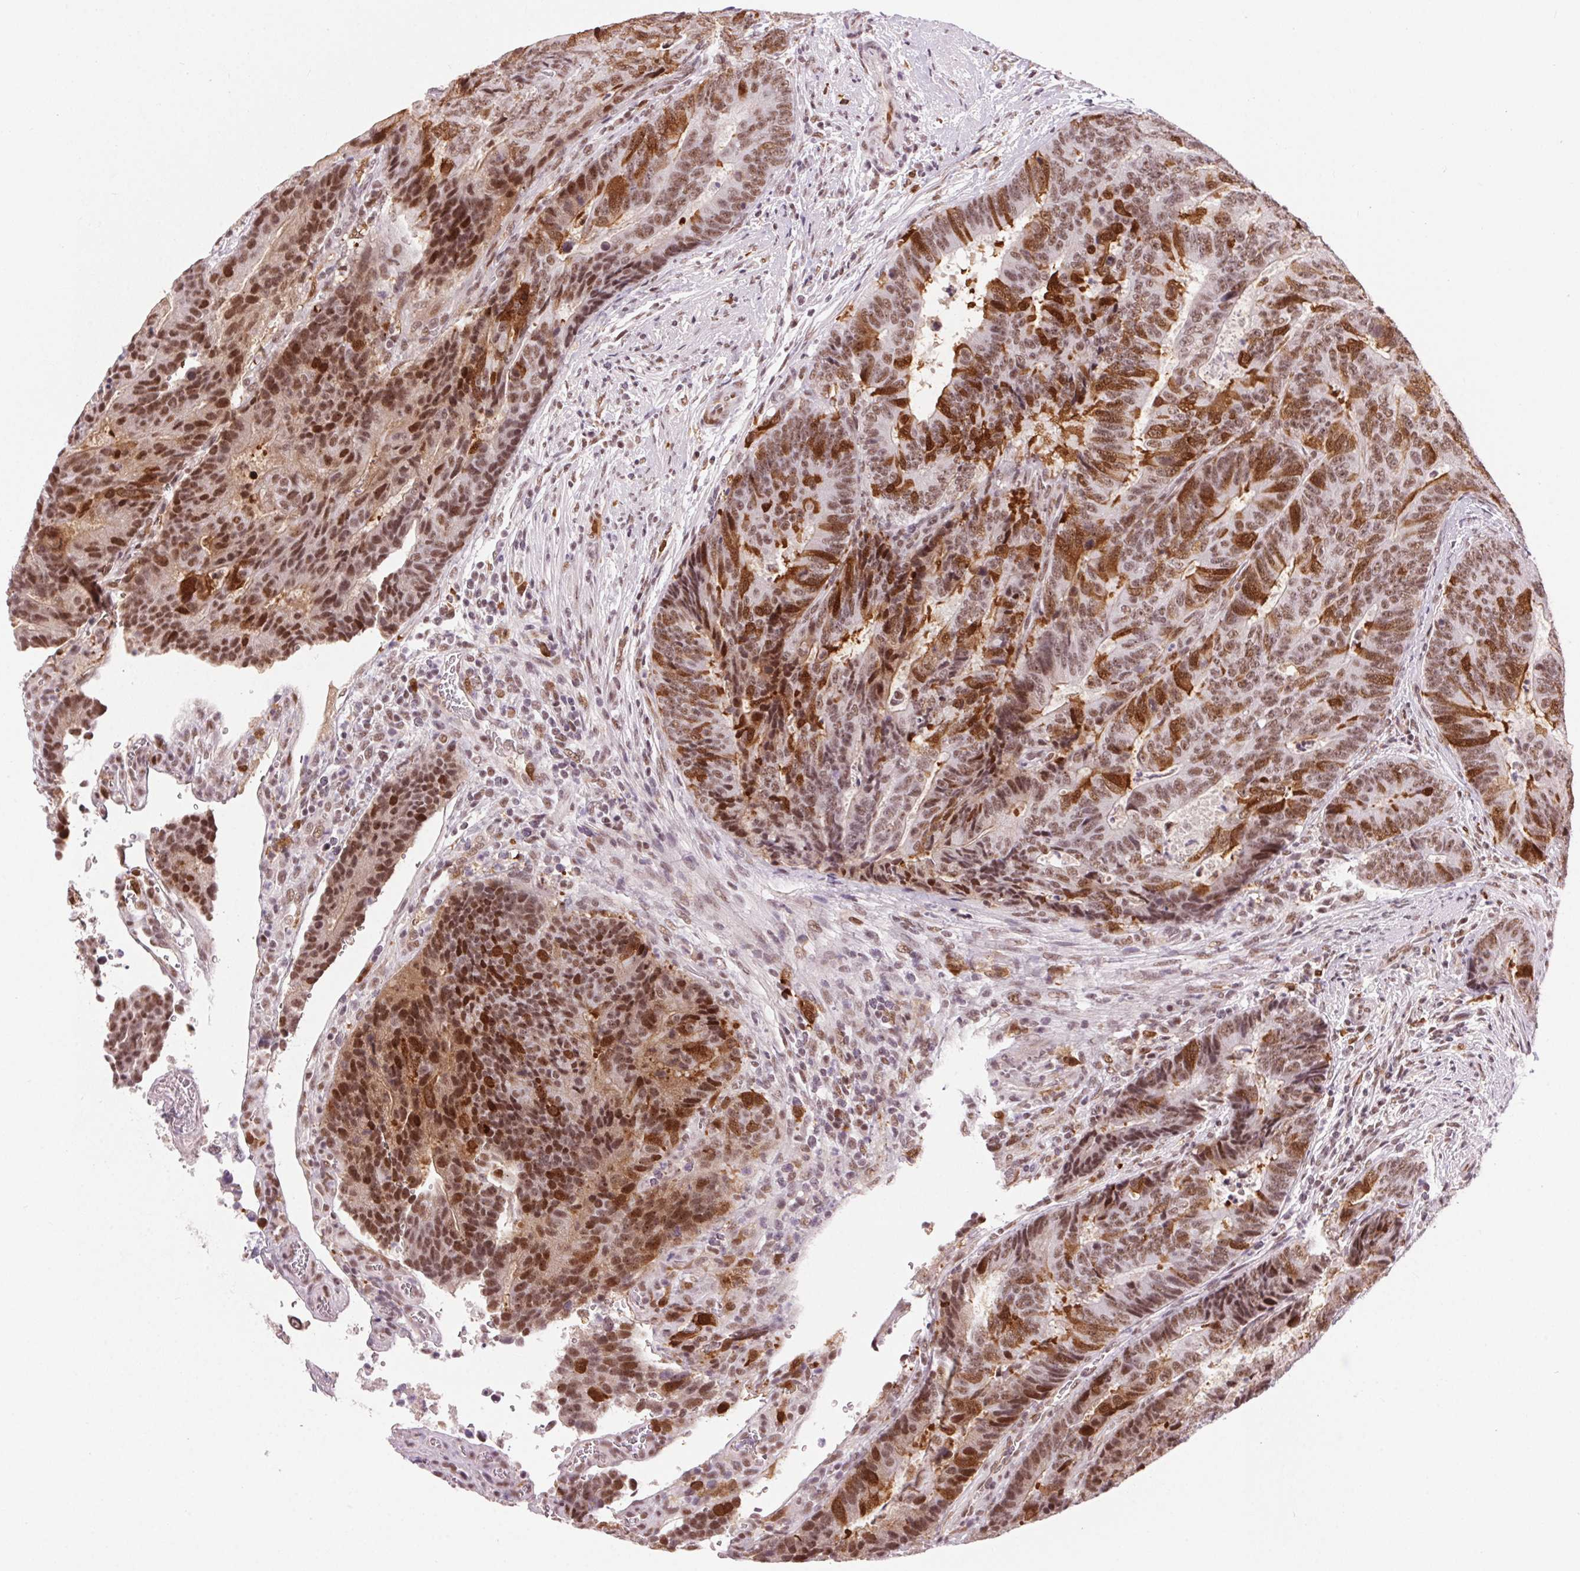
{"staining": {"intensity": "strong", "quantity": ">75%", "location": "cytoplasmic/membranous,nuclear"}, "tissue": "colorectal cancer", "cell_type": "Tumor cells", "image_type": "cancer", "snomed": [{"axis": "morphology", "description": "Adenocarcinoma, NOS"}, {"axis": "topography", "description": "Colon"}], "caption": "High-power microscopy captured an immunohistochemistry (IHC) micrograph of colorectal cancer, revealing strong cytoplasmic/membranous and nuclear staining in approximately >75% of tumor cells.", "gene": "CD2BP2", "patient": {"sex": "female", "age": 48}}